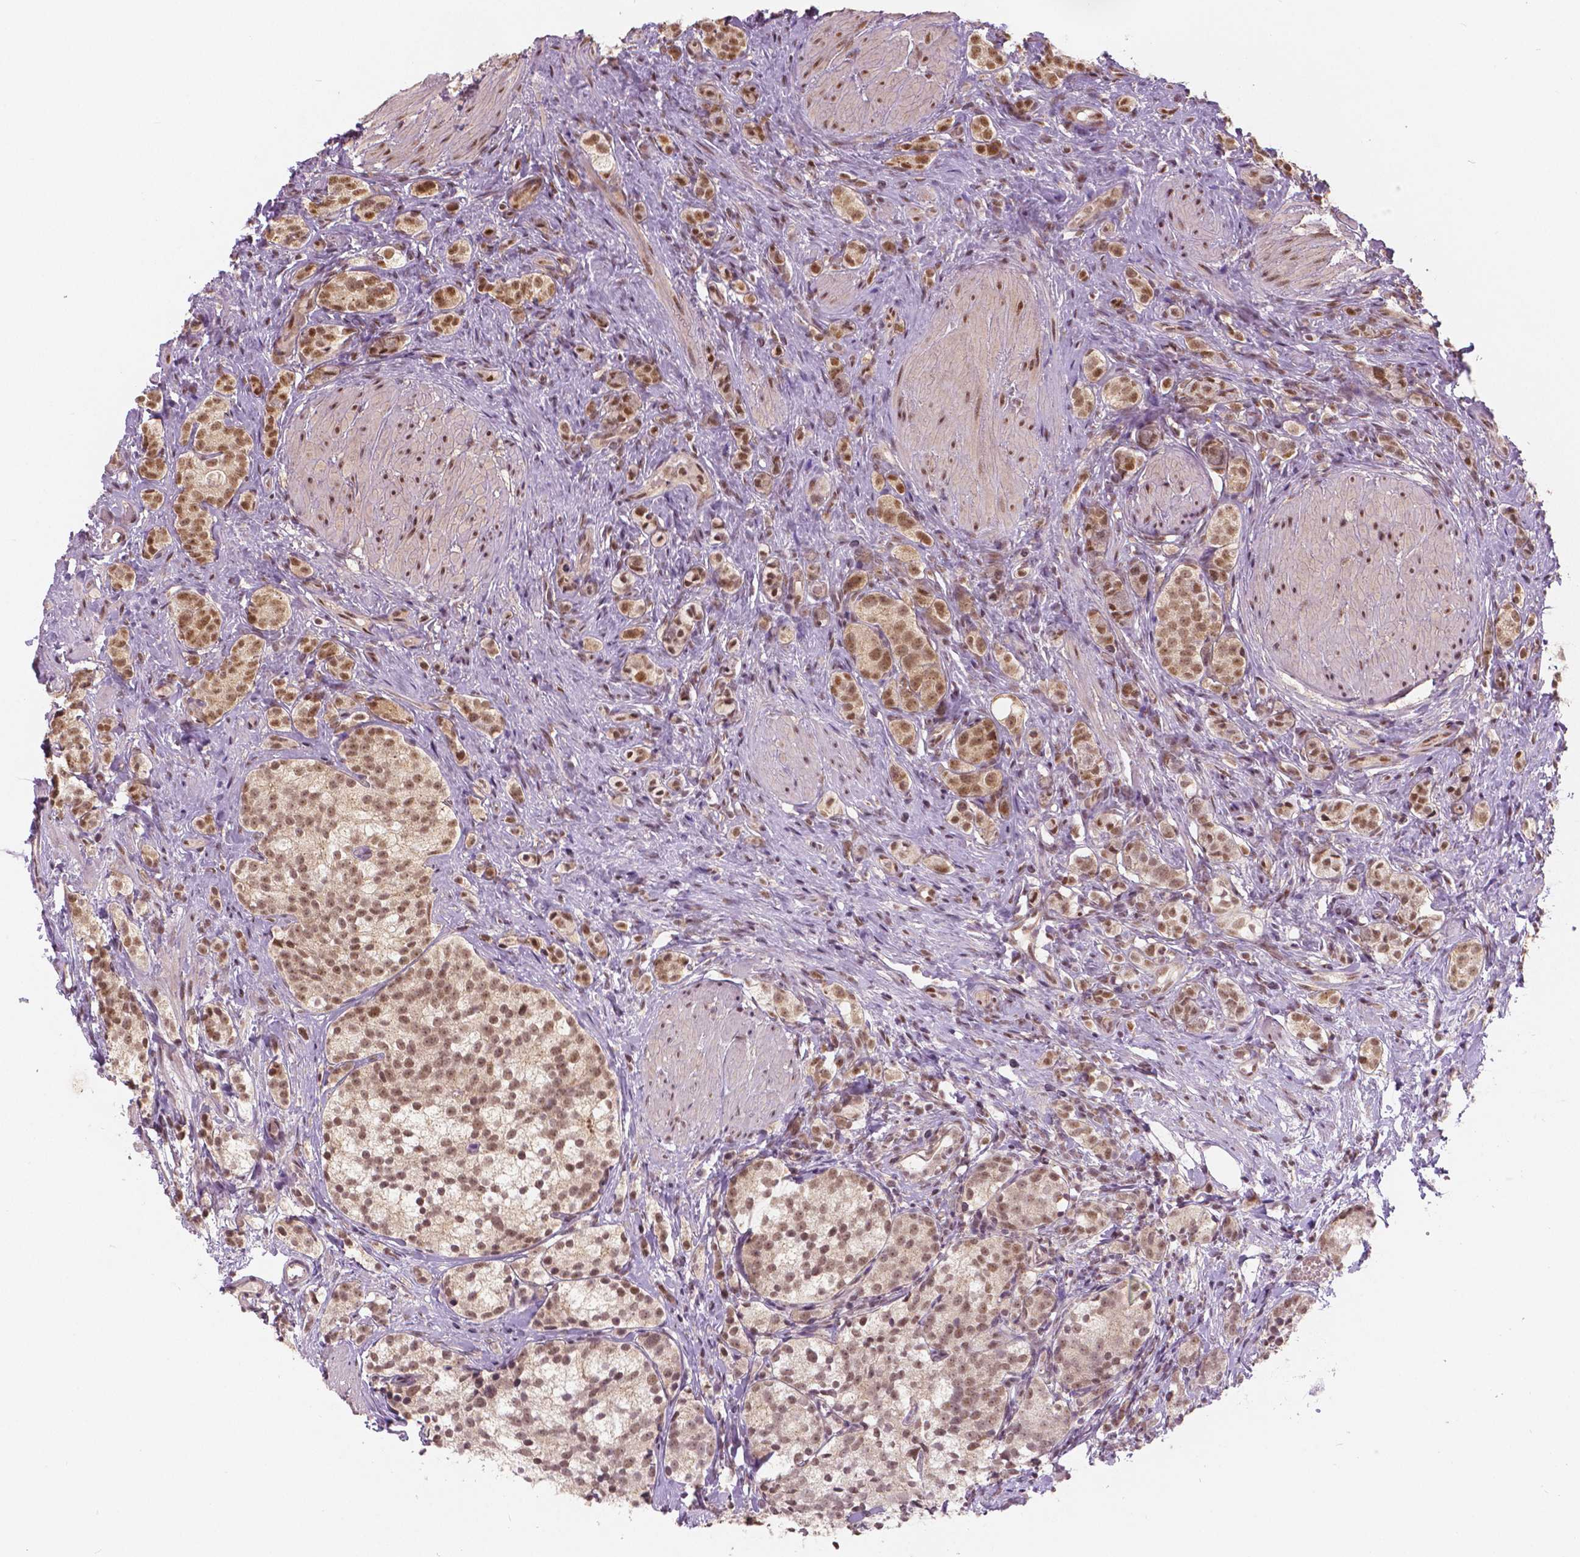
{"staining": {"intensity": "moderate", "quantity": ">75%", "location": "nuclear"}, "tissue": "prostate cancer", "cell_type": "Tumor cells", "image_type": "cancer", "snomed": [{"axis": "morphology", "description": "Adenocarcinoma, High grade"}, {"axis": "topography", "description": "Prostate"}], "caption": "This photomicrograph shows IHC staining of prostate cancer, with medium moderate nuclear staining in approximately >75% of tumor cells.", "gene": "NSD2", "patient": {"sex": "male", "age": 53}}